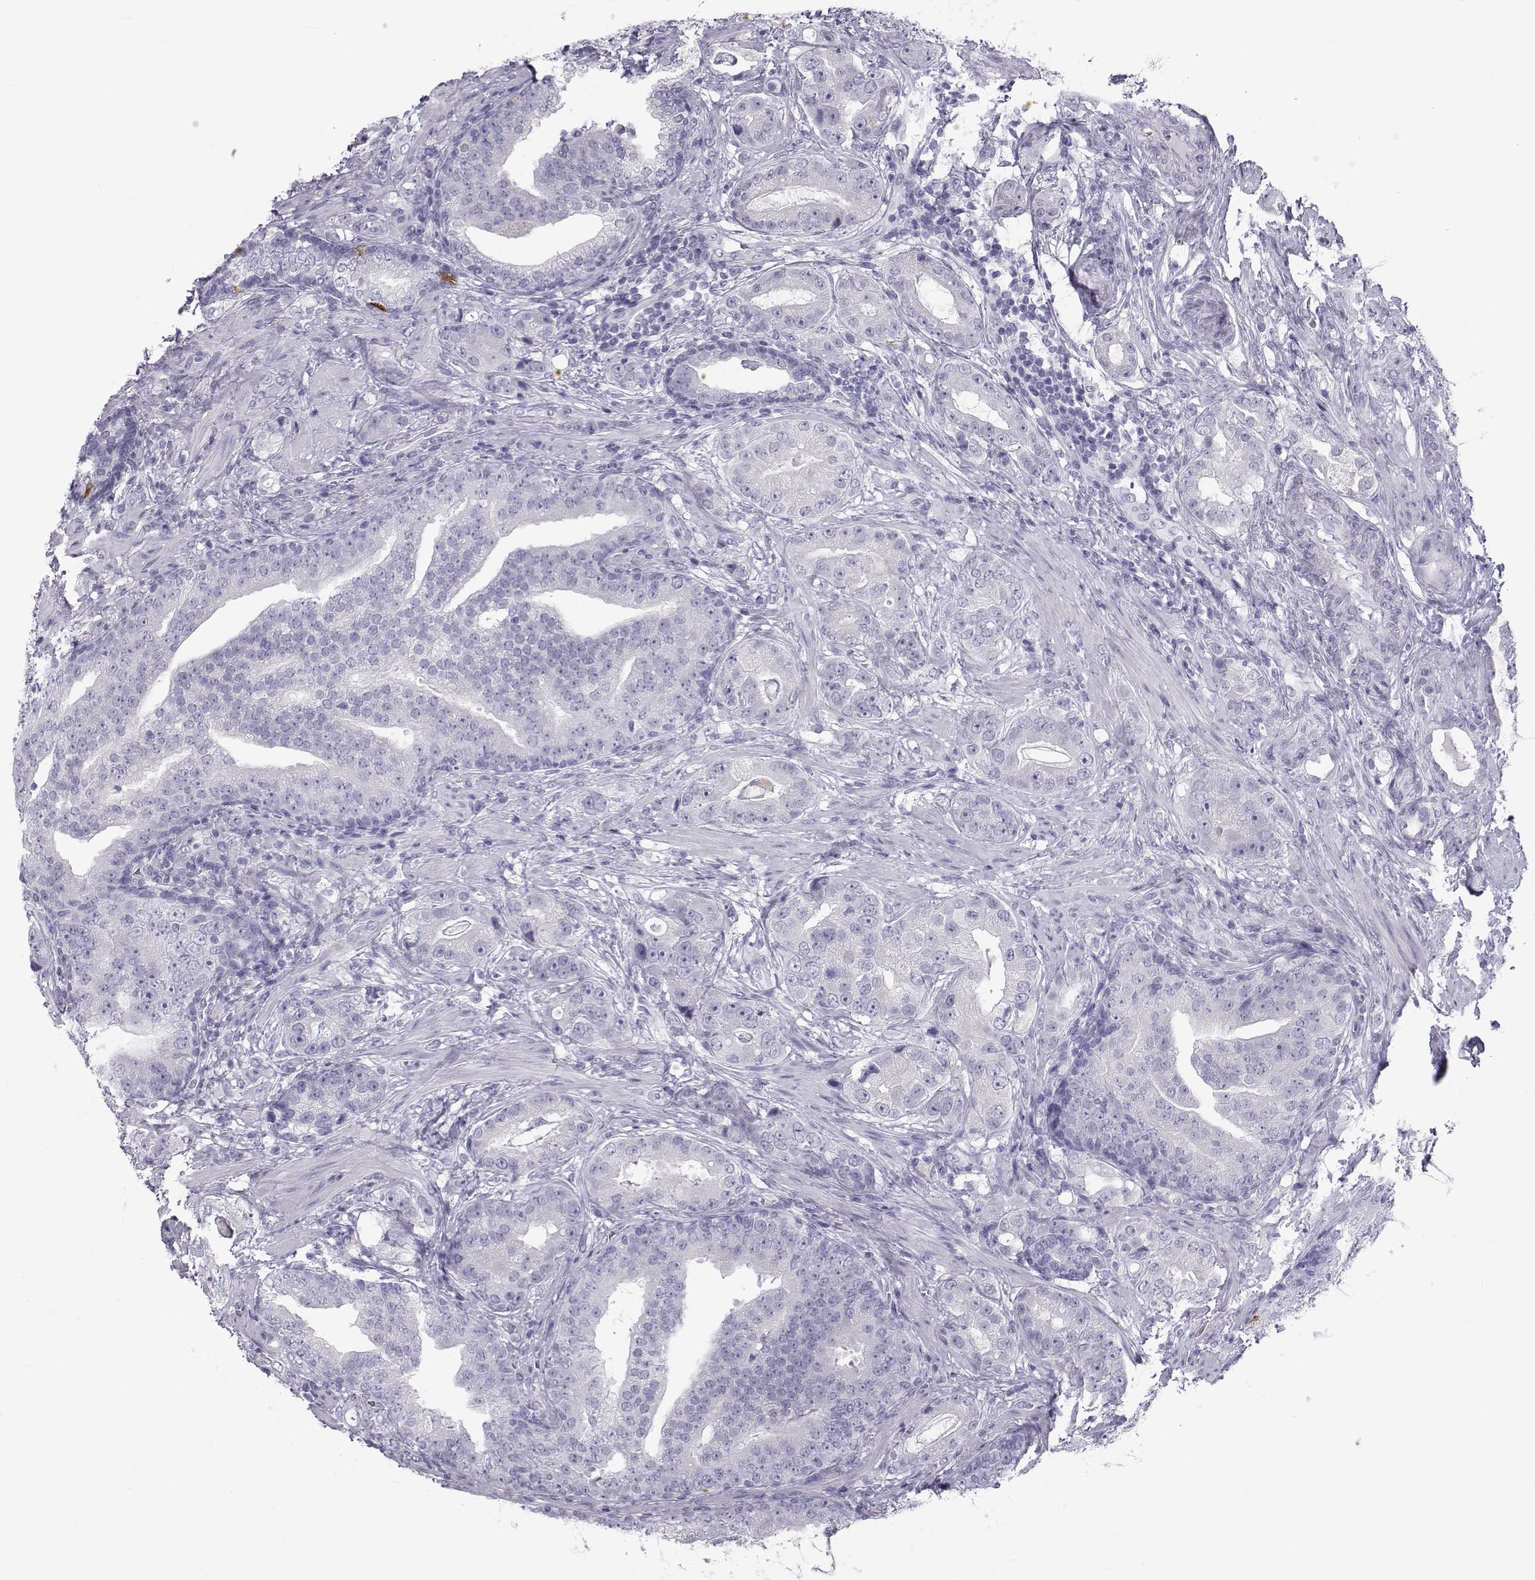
{"staining": {"intensity": "negative", "quantity": "none", "location": "none"}, "tissue": "prostate cancer", "cell_type": "Tumor cells", "image_type": "cancer", "snomed": [{"axis": "morphology", "description": "Adenocarcinoma, NOS"}, {"axis": "topography", "description": "Prostate"}], "caption": "Human prostate cancer (adenocarcinoma) stained for a protein using immunohistochemistry (IHC) demonstrates no positivity in tumor cells.", "gene": "PCSK1N", "patient": {"sex": "male", "age": 57}}